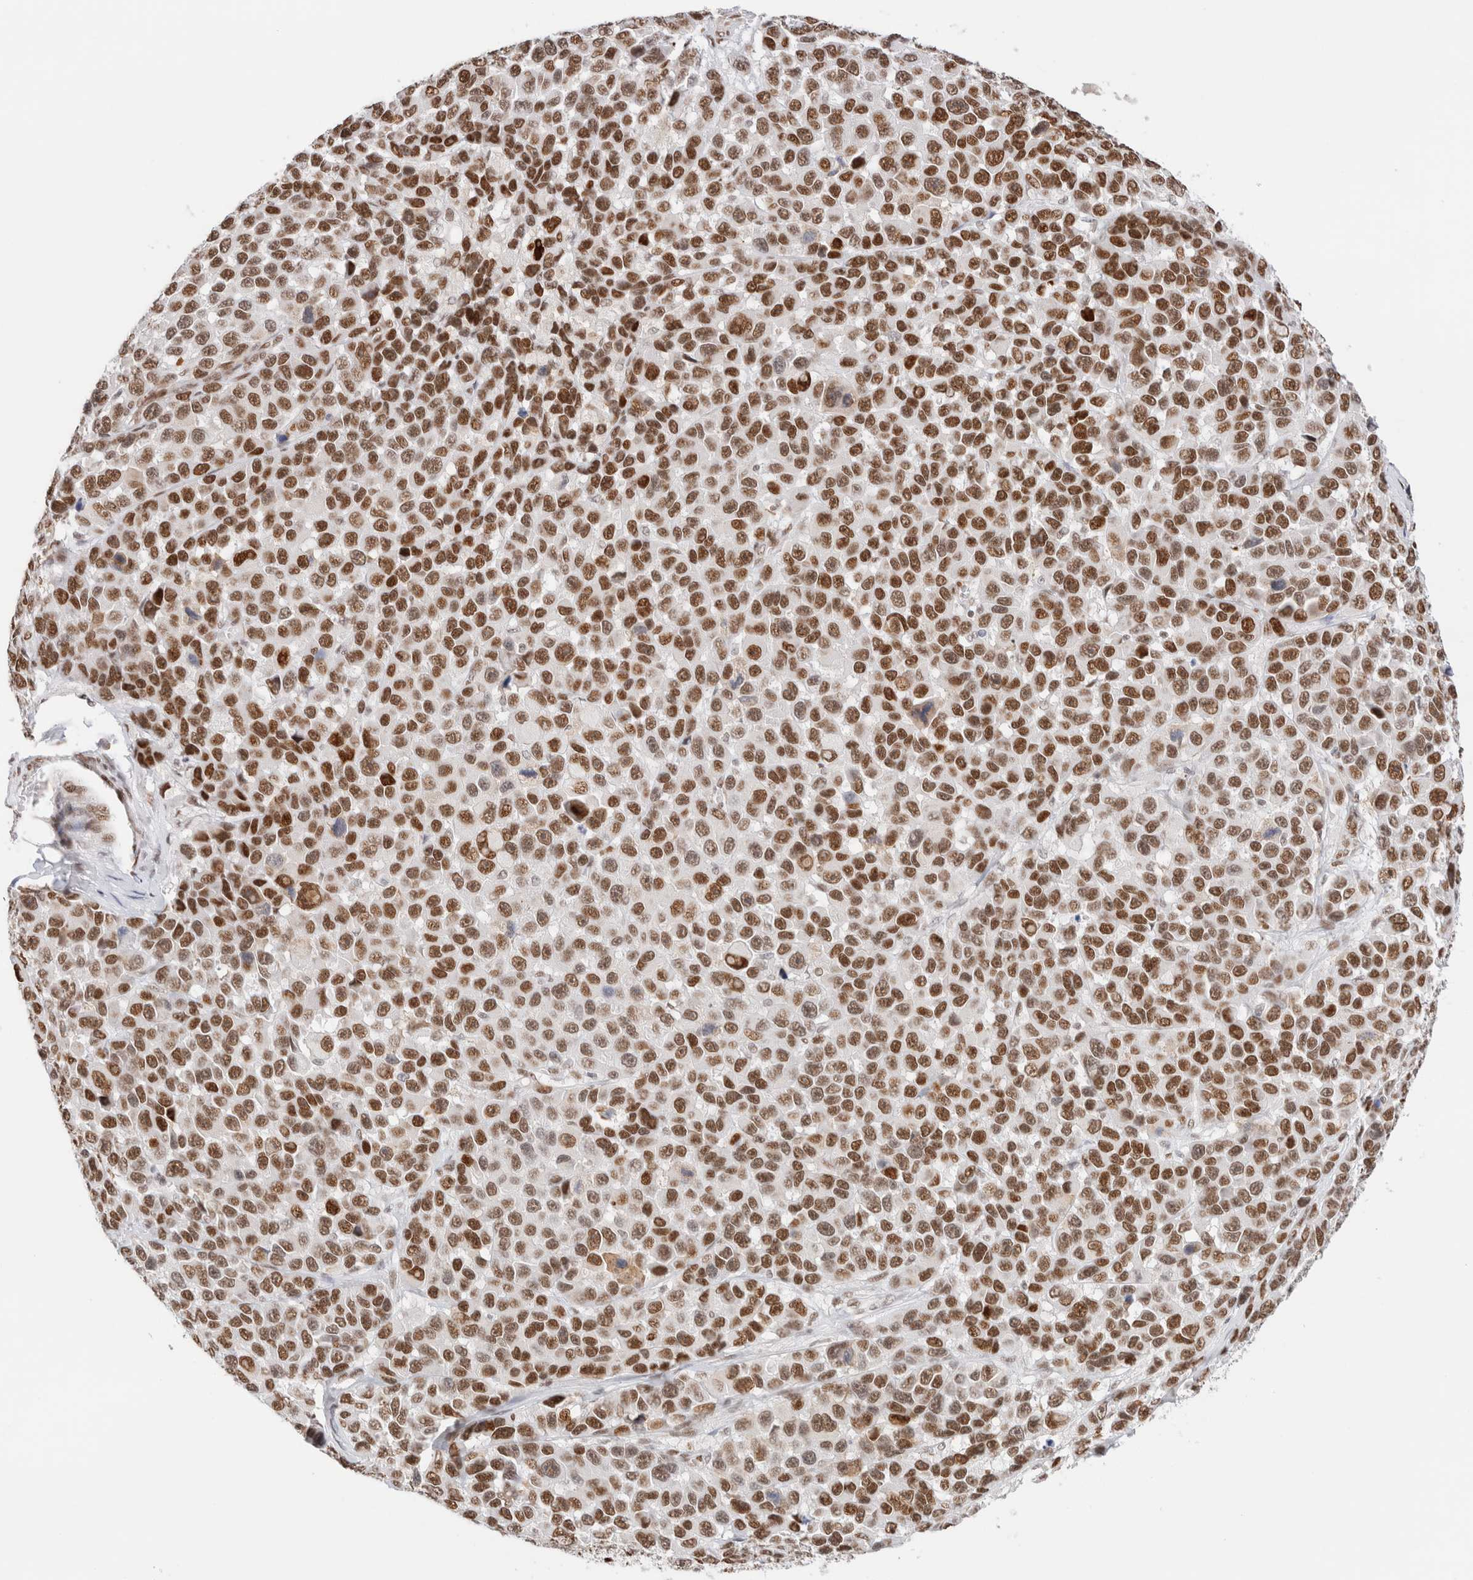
{"staining": {"intensity": "moderate", "quantity": ">75%", "location": "nuclear"}, "tissue": "melanoma", "cell_type": "Tumor cells", "image_type": "cancer", "snomed": [{"axis": "morphology", "description": "Malignant melanoma, NOS"}, {"axis": "topography", "description": "Skin"}], "caption": "A photomicrograph of human malignant melanoma stained for a protein reveals moderate nuclear brown staining in tumor cells.", "gene": "ZNF282", "patient": {"sex": "male", "age": 53}}